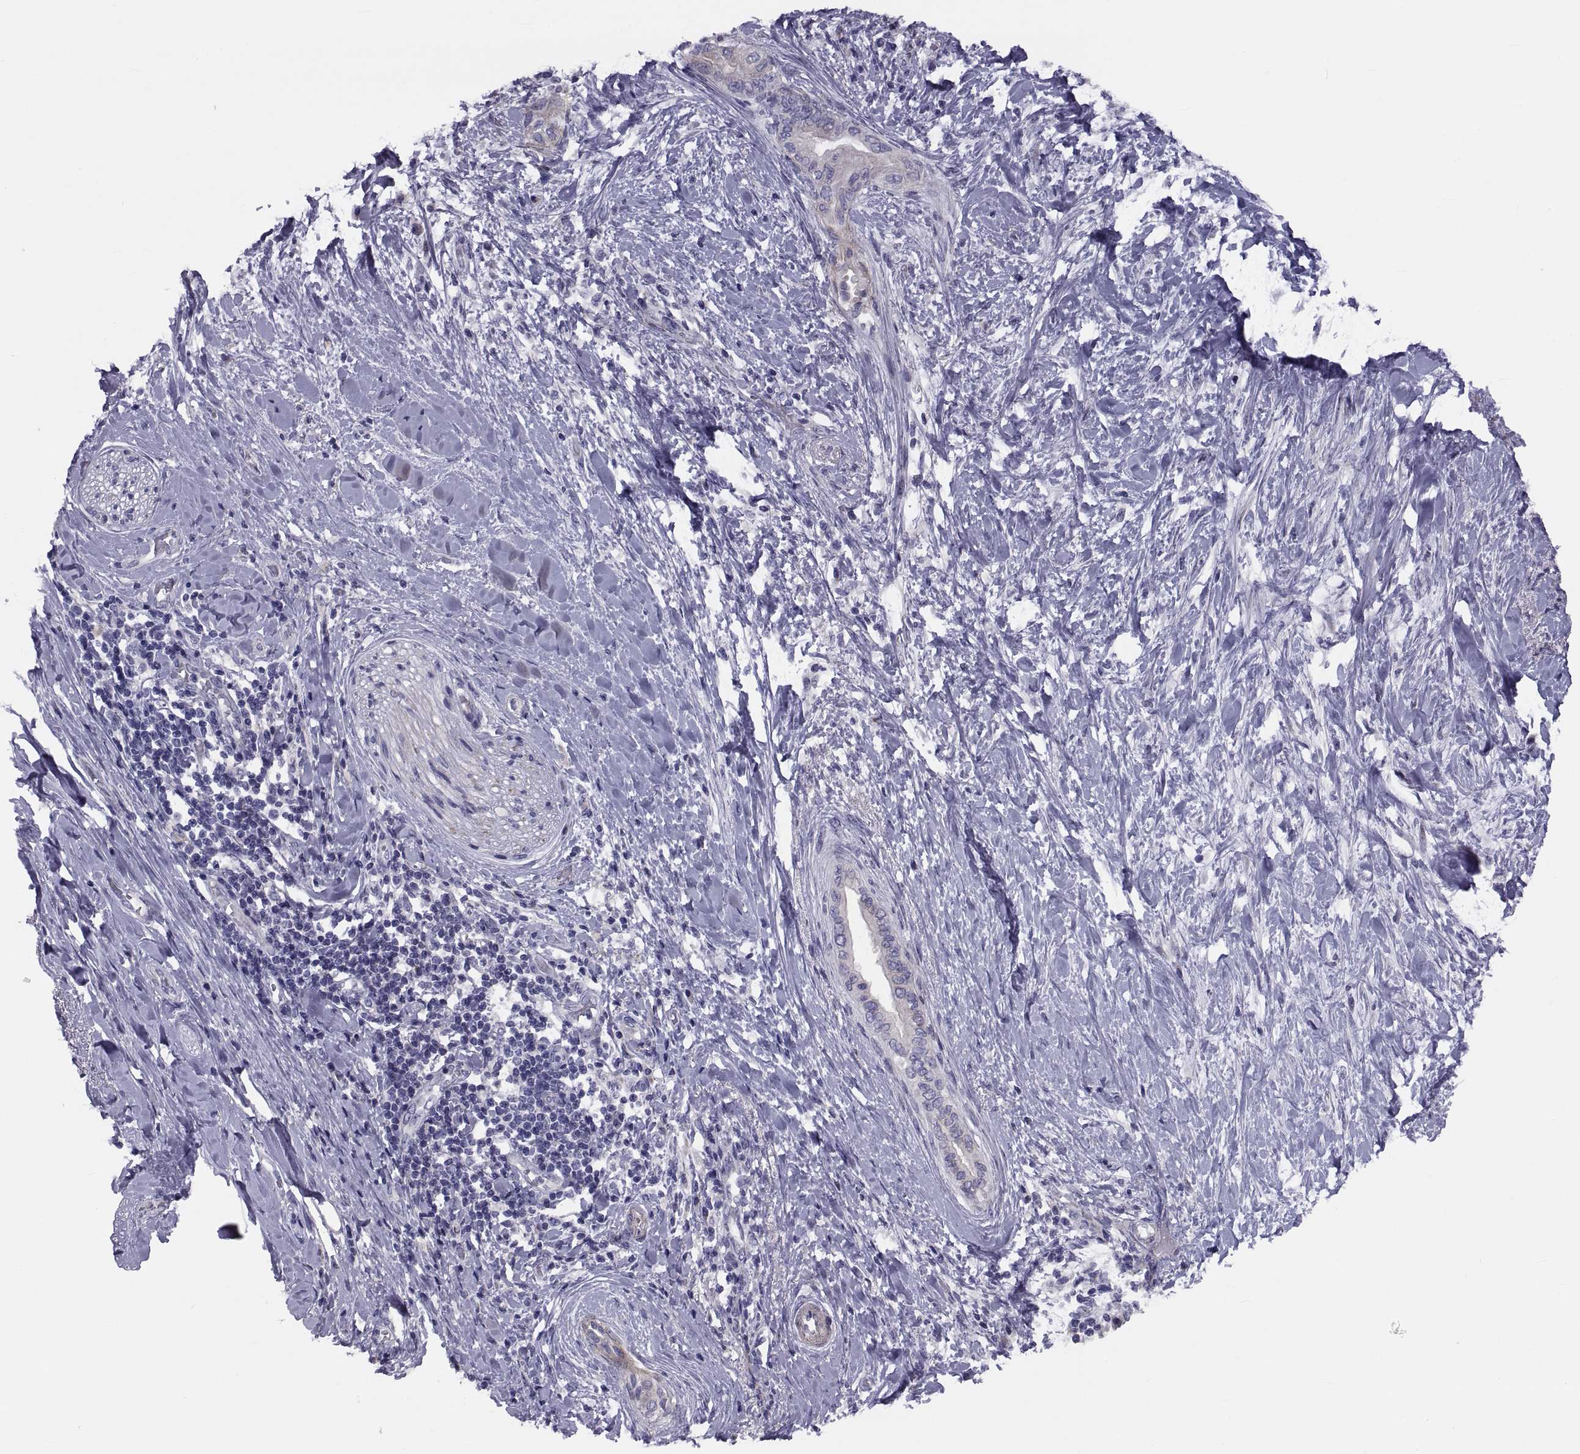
{"staining": {"intensity": "weak", "quantity": "<25%", "location": "cytoplasmic/membranous"}, "tissue": "pancreatic cancer", "cell_type": "Tumor cells", "image_type": "cancer", "snomed": [{"axis": "morphology", "description": "Normal tissue, NOS"}, {"axis": "morphology", "description": "Adenocarcinoma, NOS"}, {"axis": "topography", "description": "Pancreas"}, {"axis": "topography", "description": "Duodenum"}], "caption": "Immunohistochemical staining of human pancreatic cancer (adenocarcinoma) shows no significant staining in tumor cells.", "gene": "ANO1", "patient": {"sex": "female", "age": 60}}